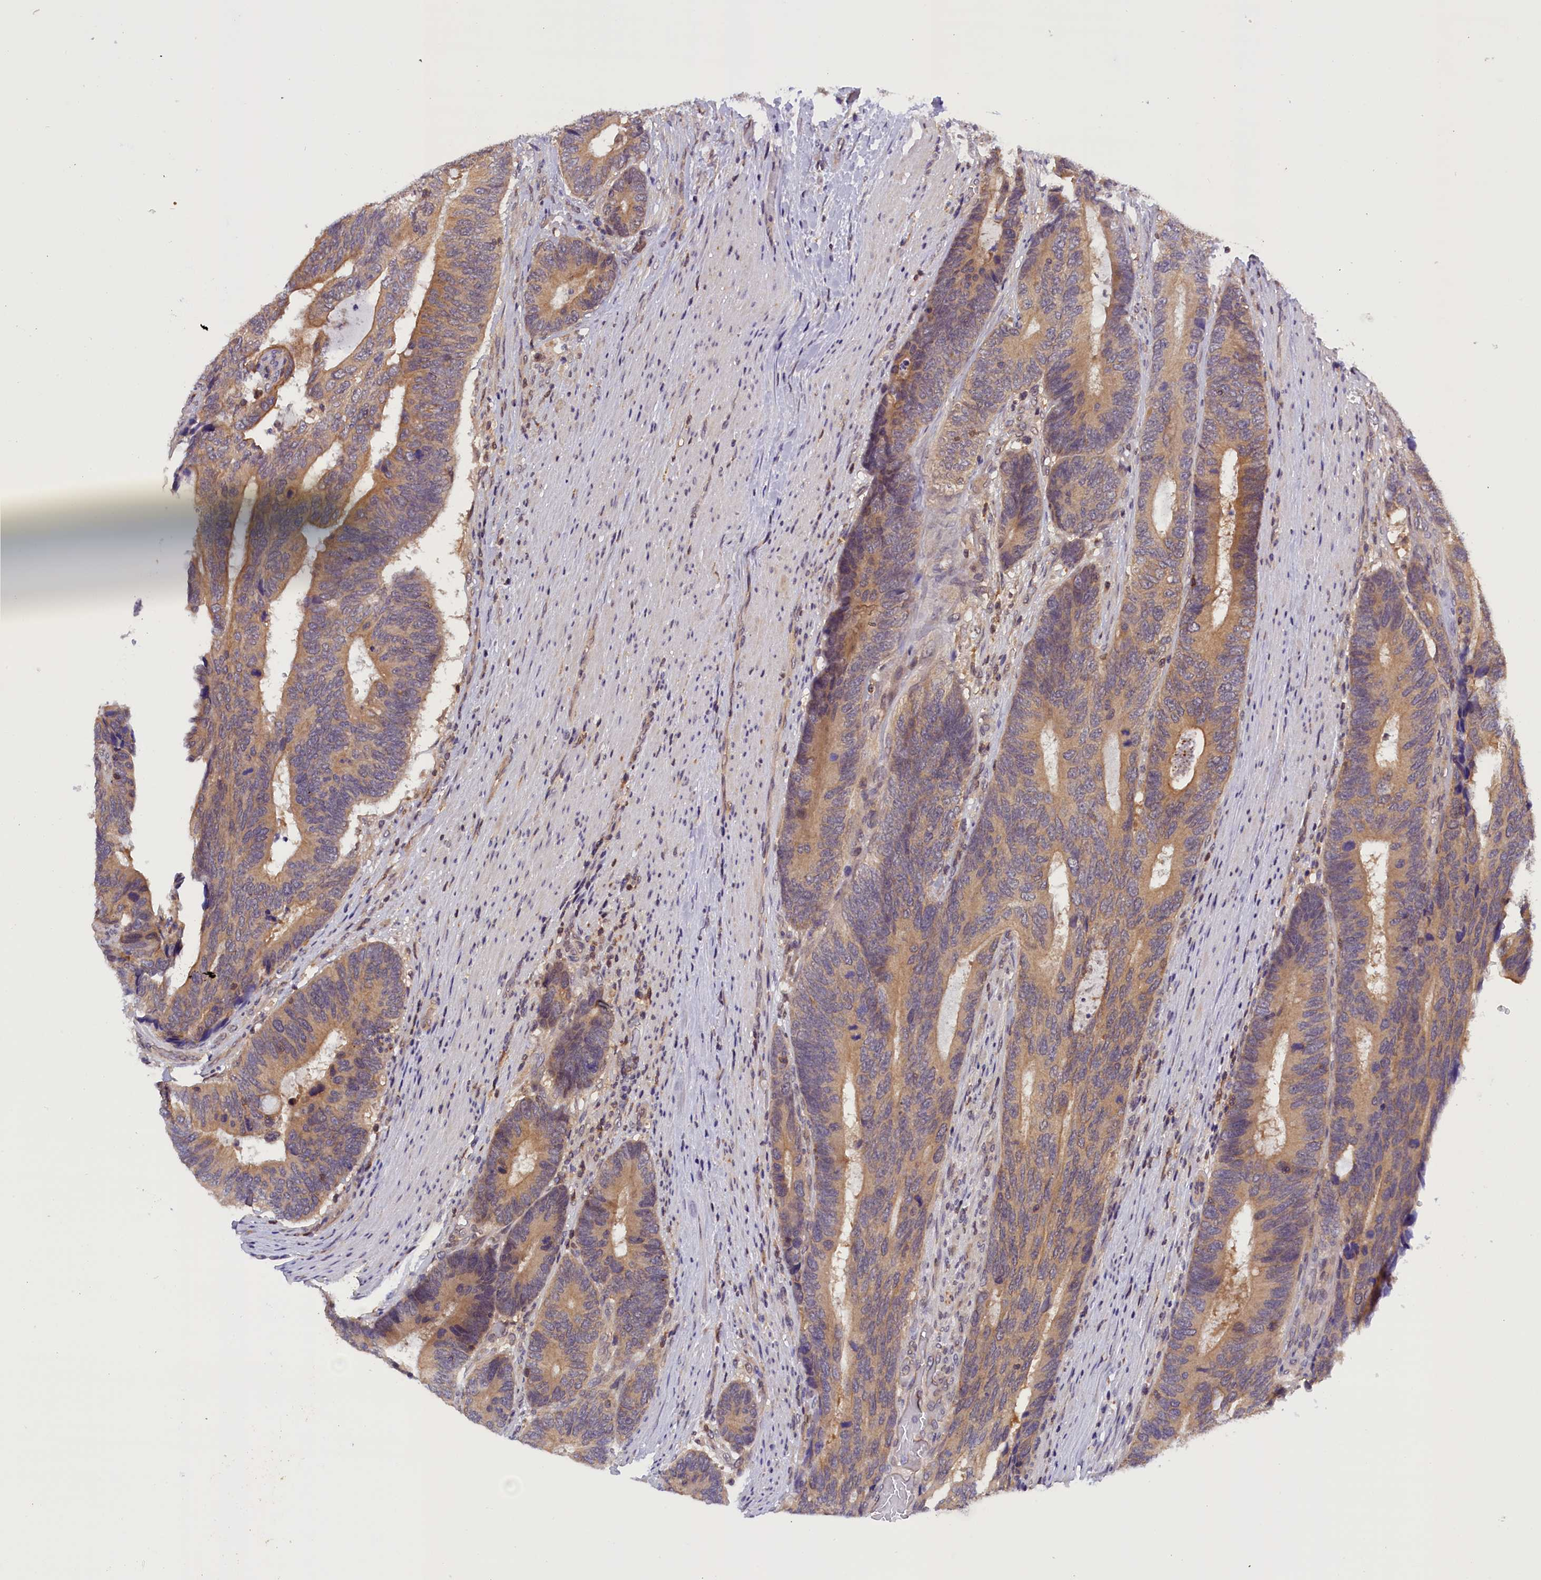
{"staining": {"intensity": "moderate", "quantity": ">75%", "location": "cytoplasmic/membranous"}, "tissue": "colorectal cancer", "cell_type": "Tumor cells", "image_type": "cancer", "snomed": [{"axis": "morphology", "description": "Adenocarcinoma, NOS"}, {"axis": "topography", "description": "Colon"}], "caption": "This image demonstrates IHC staining of human colorectal cancer, with medium moderate cytoplasmic/membranous staining in about >75% of tumor cells.", "gene": "TBCB", "patient": {"sex": "male", "age": 87}}